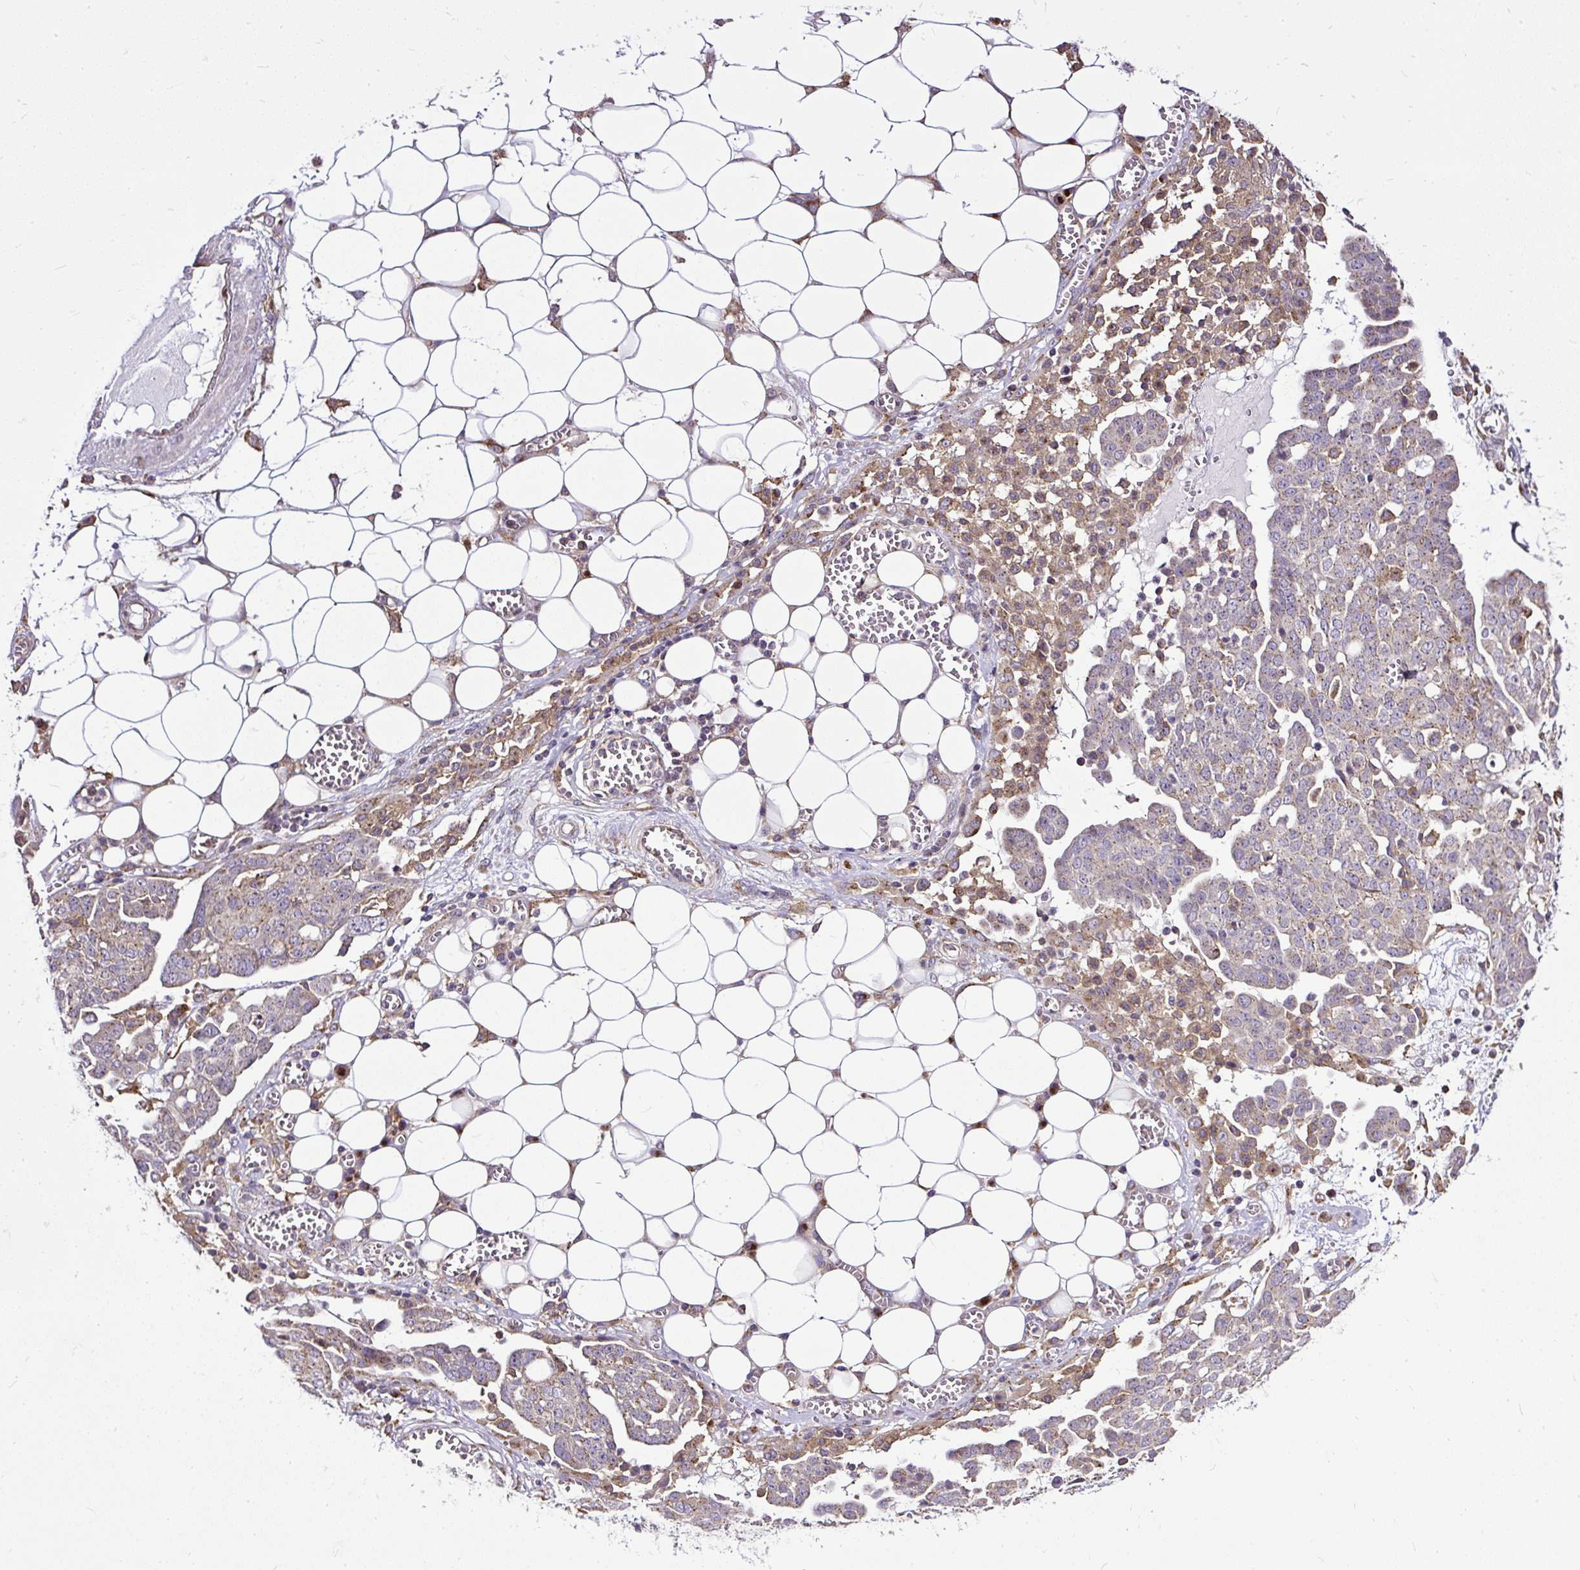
{"staining": {"intensity": "negative", "quantity": "none", "location": "none"}, "tissue": "ovarian cancer", "cell_type": "Tumor cells", "image_type": "cancer", "snomed": [{"axis": "morphology", "description": "Cystadenocarcinoma, serous, NOS"}, {"axis": "topography", "description": "Soft tissue"}, {"axis": "topography", "description": "Ovary"}], "caption": "The image exhibits no significant positivity in tumor cells of serous cystadenocarcinoma (ovarian).", "gene": "SMC4", "patient": {"sex": "female", "age": 57}}